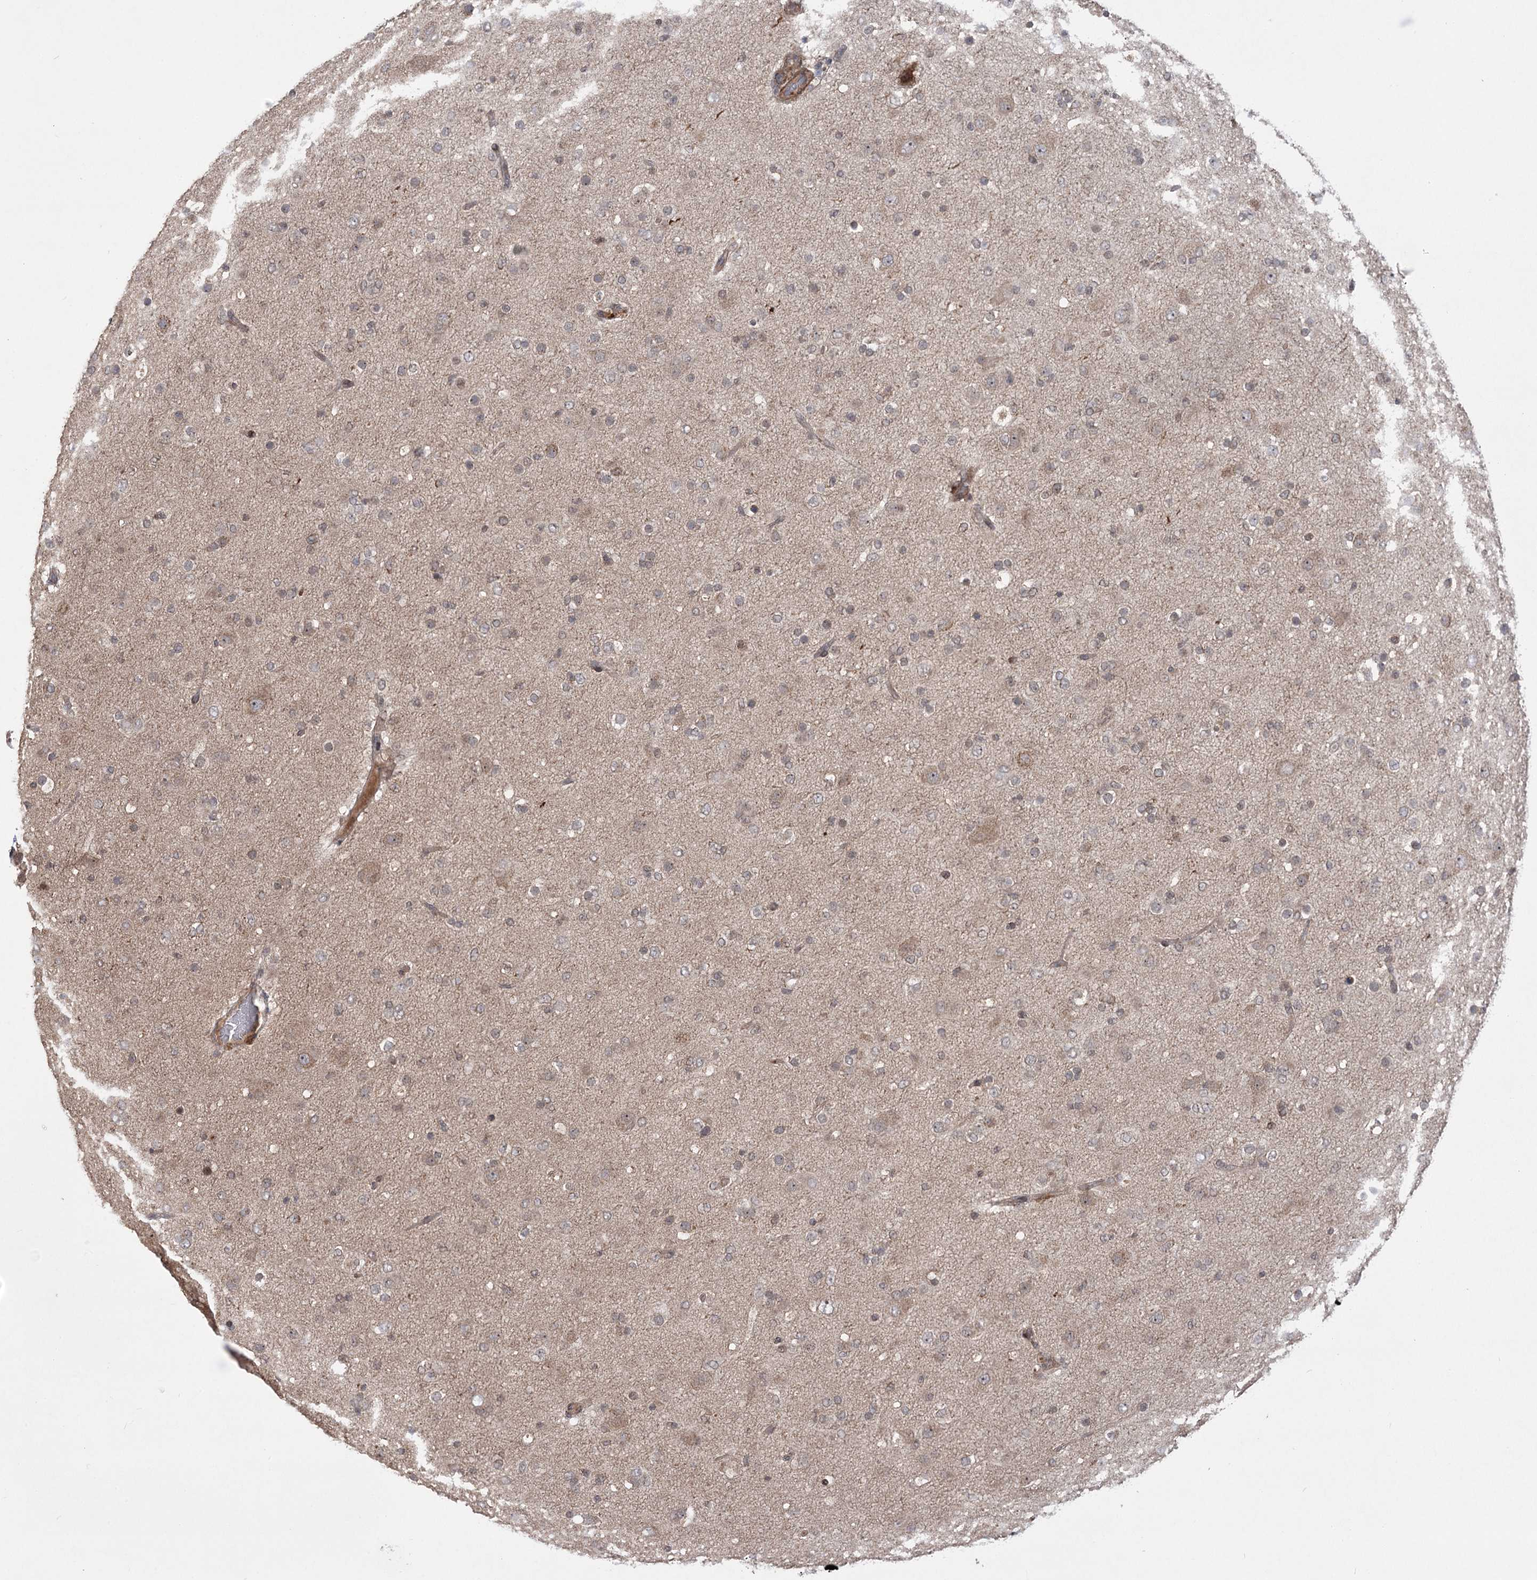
{"staining": {"intensity": "weak", "quantity": "<25%", "location": "cytoplasmic/membranous"}, "tissue": "glioma", "cell_type": "Tumor cells", "image_type": "cancer", "snomed": [{"axis": "morphology", "description": "Glioma, malignant, Low grade"}, {"axis": "topography", "description": "Brain"}], "caption": "Immunohistochemical staining of human glioma exhibits no significant staining in tumor cells.", "gene": "TENM2", "patient": {"sex": "male", "age": 65}}